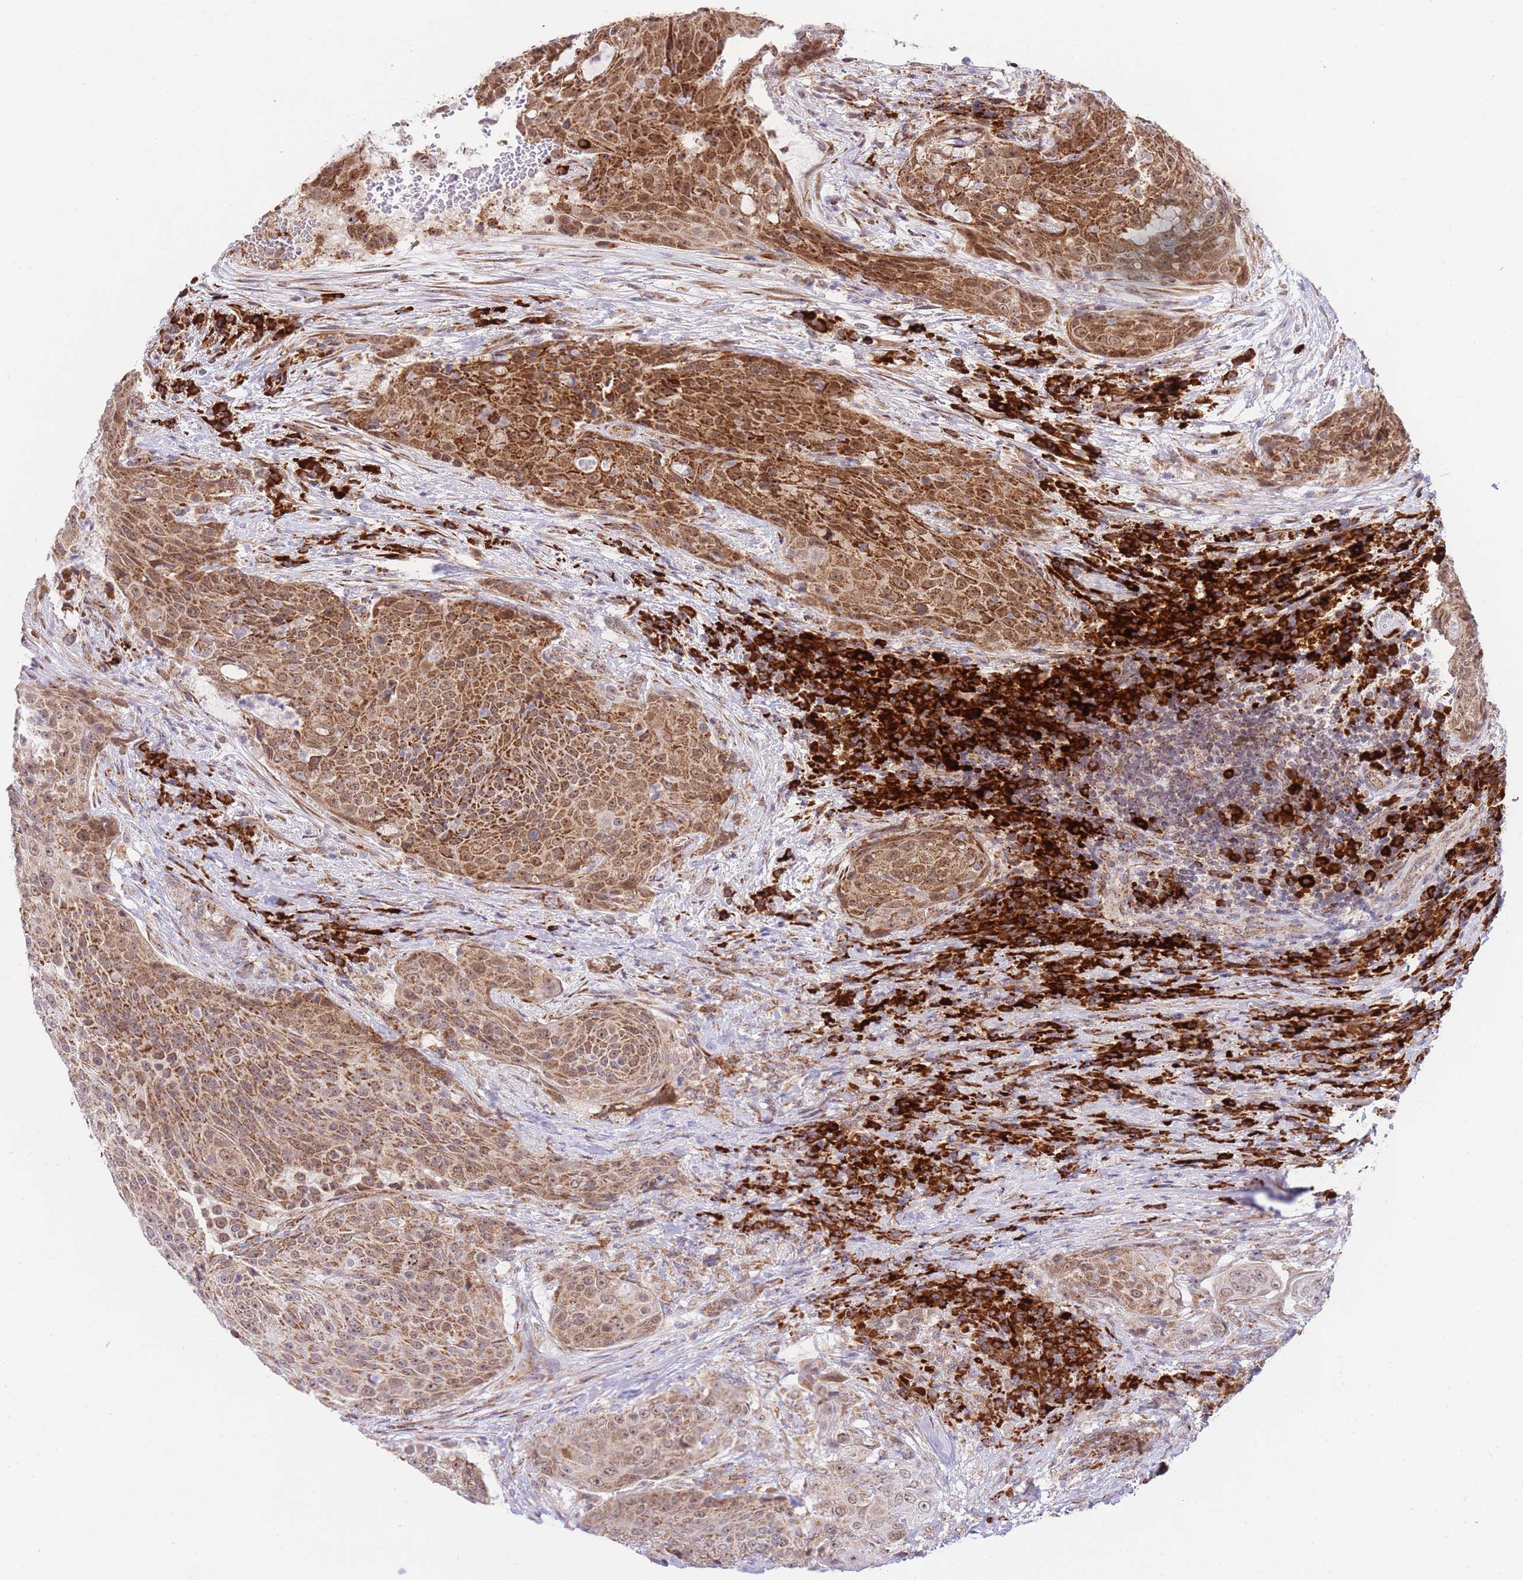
{"staining": {"intensity": "moderate", "quantity": ">75%", "location": "cytoplasmic/membranous,nuclear"}, "tissue": "urothelial cancer", "cell_type": "Tumor cells", "image_type": "cancer", "snomed": [{"axis": "morphology", "description": "Urothelial carcinoma, High grade"}, {"axis": "topography", "description": "Urinary bladder"}], "caption": "High-power microscopy captured an immunohistochemistry histopathology image of high-grade urothelial carcinoma, revealing moderate cytoplasmic/membranous and nuclear staining in approximately >75% of tumor cells. The staining is performed using DAB brown chromogen to label protein expression. The nuclei are counter-stained blue using hematoxylin.", "gene": "EXOSC8", "patient": {"sex": "female", "age": 63}}